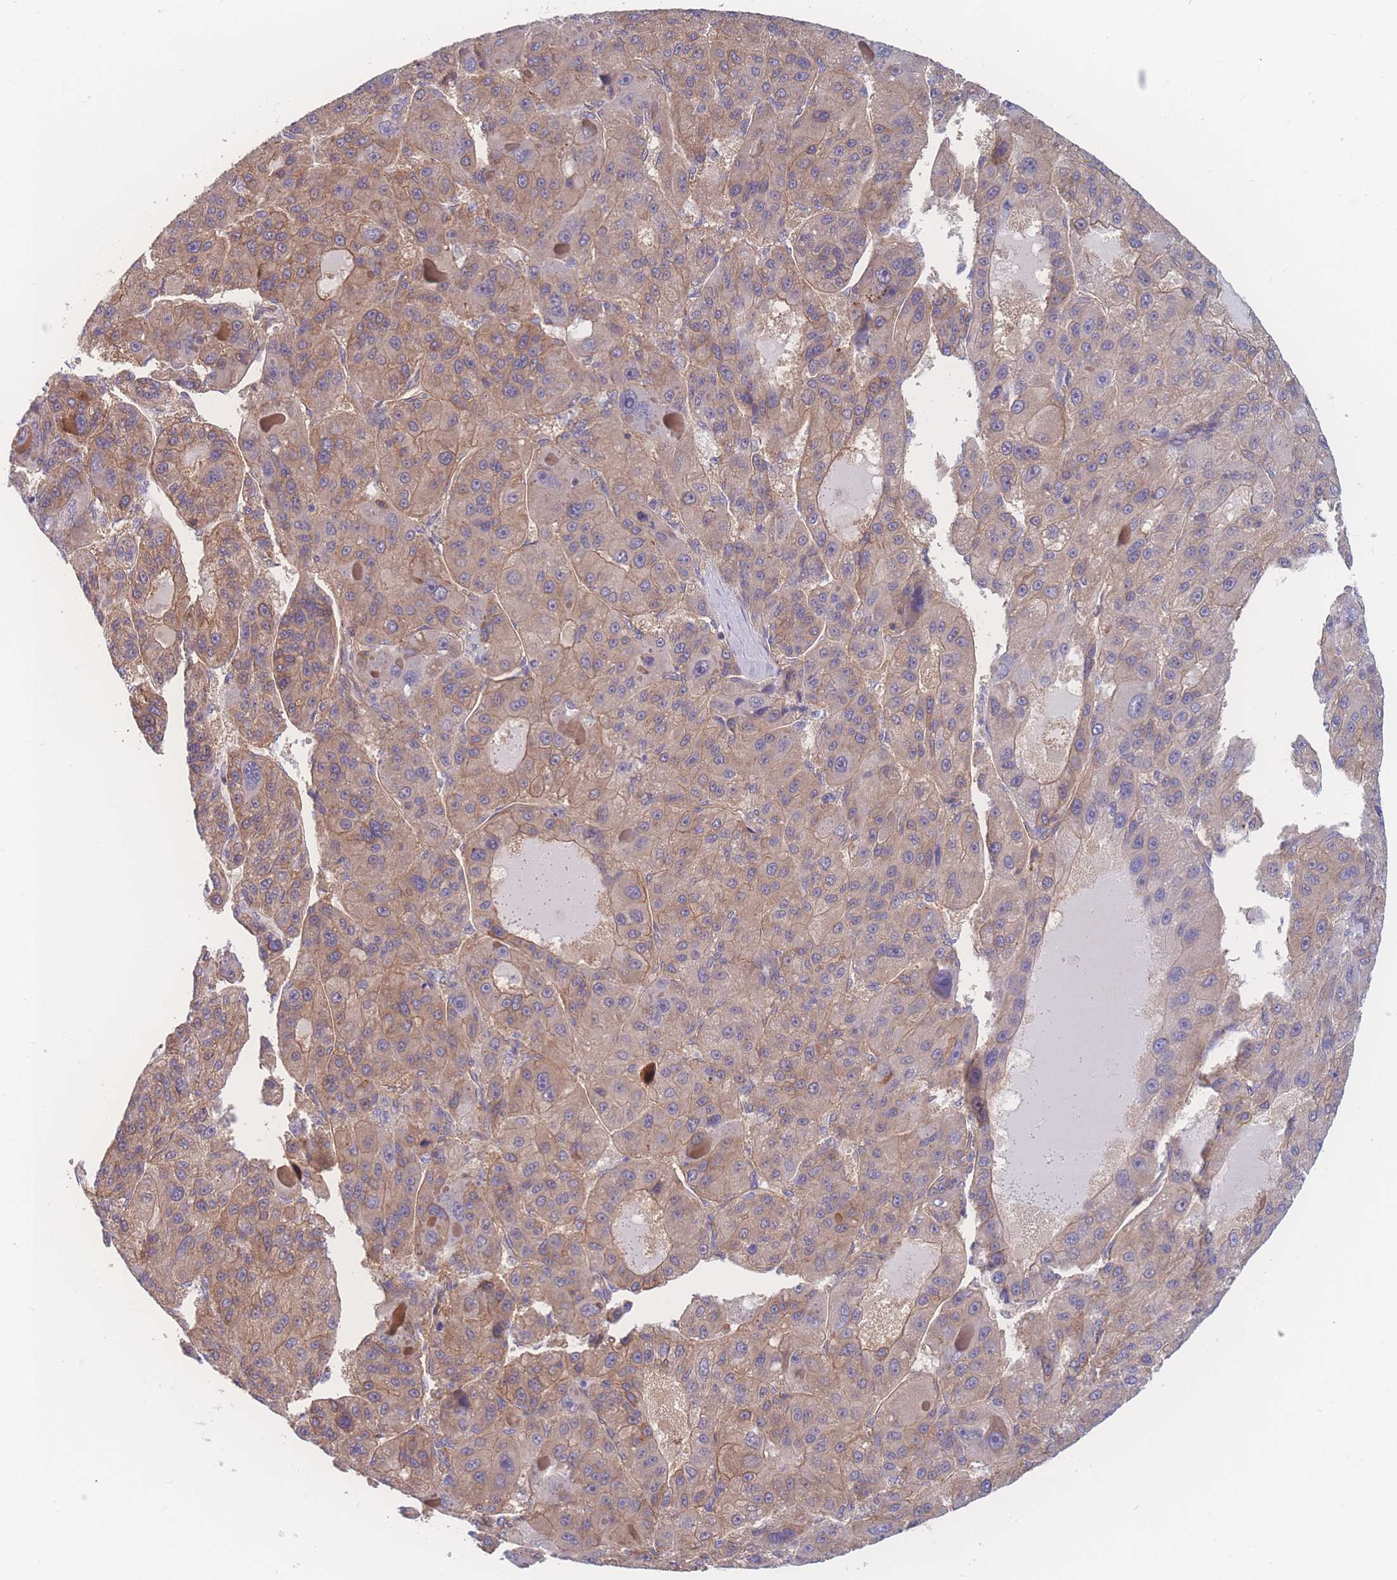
{"staining": {"intensity": "weak", "quantity": ">75%", "location": "cytoplasmic/membranous"}, "tissue": "liver cancer", "cell_type": "Tumor cells", "image_type": "cancer", "snomed": [{"axis": "morphology", "description": "Carcinoma, Hepatocellular, NOS"}, {"axis": "topography", "description": "Liver"}], "caption": "This histopathology image reveals immunohistochemistry staining of liver cancer (hepatocellular carcinoma), with low weak cytoplasmic/membranous positivity in approximately >75% of tumor cells.", "gene": "CFAP97", "patient": {"sex": "male", "age": 76}}